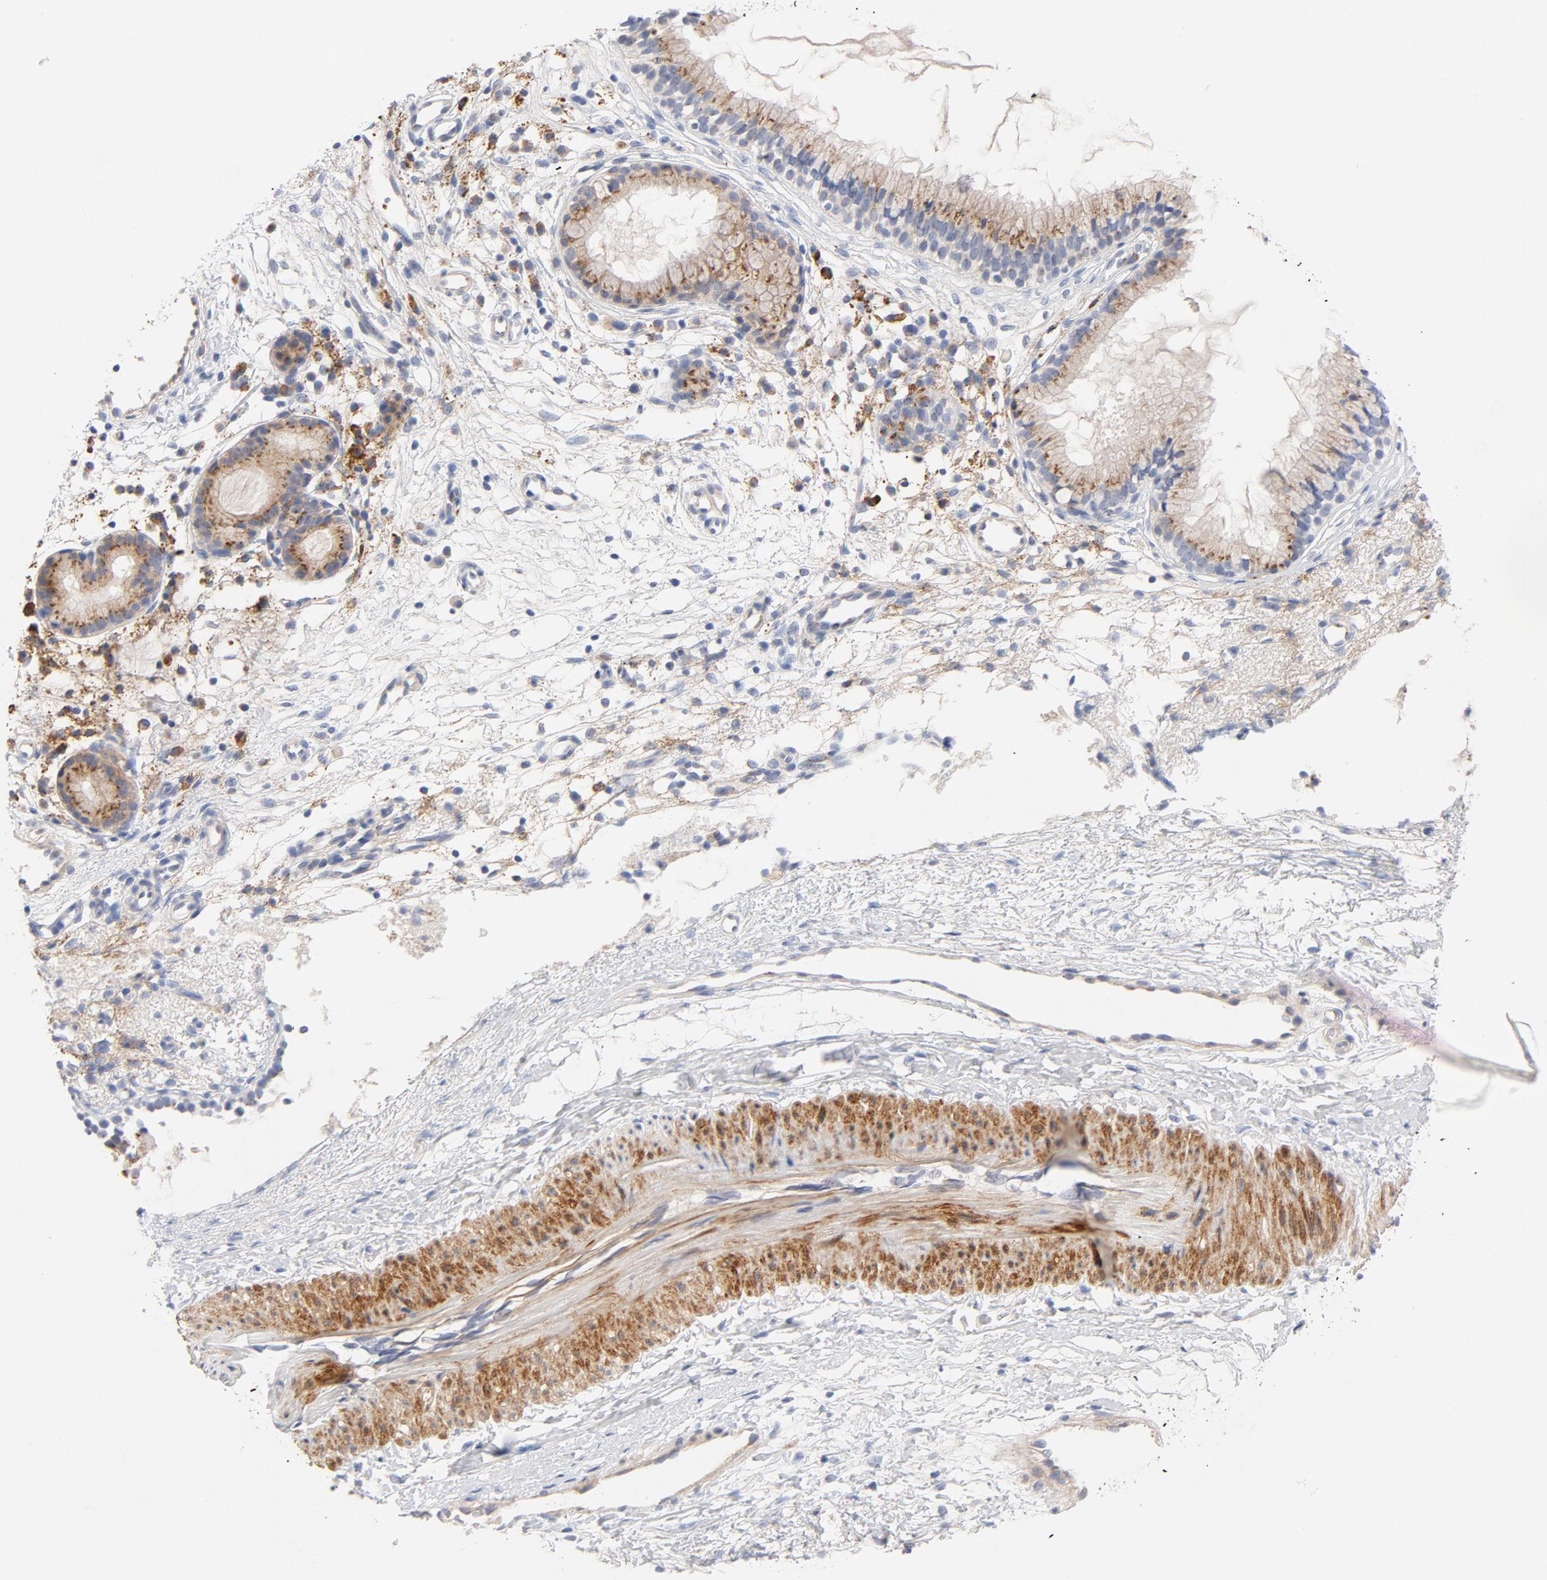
{"staining": {"intensity": "moderate", "quantity": ">75%", "location": "cytoplasmic/membranous"}, "tissue": "nasopharynx", "cell_type": "Respiratory epithelial cells", "image_type": "normal", "snomed": [{"axis": "morphology", "description": "Normal tissue, NOS"}, {"axis": "topography", "description": "Nasopharynx"}], "caption": "Immunohistochemistry staining of unremarkable nasopharynx, which demonstrates medium levels of moderate cytoplasmic/membranous expression in approximately >75% of respiratory epithelial cells indicating moderate cytoplasmic/membranous protein expression. The staining was performed using DAB (brown) for protein detection and nuclei were counterstained in hematoxylin (blue).", "gene": "RAPGEF3", "patient": {"sex": "male", "age": 21}}